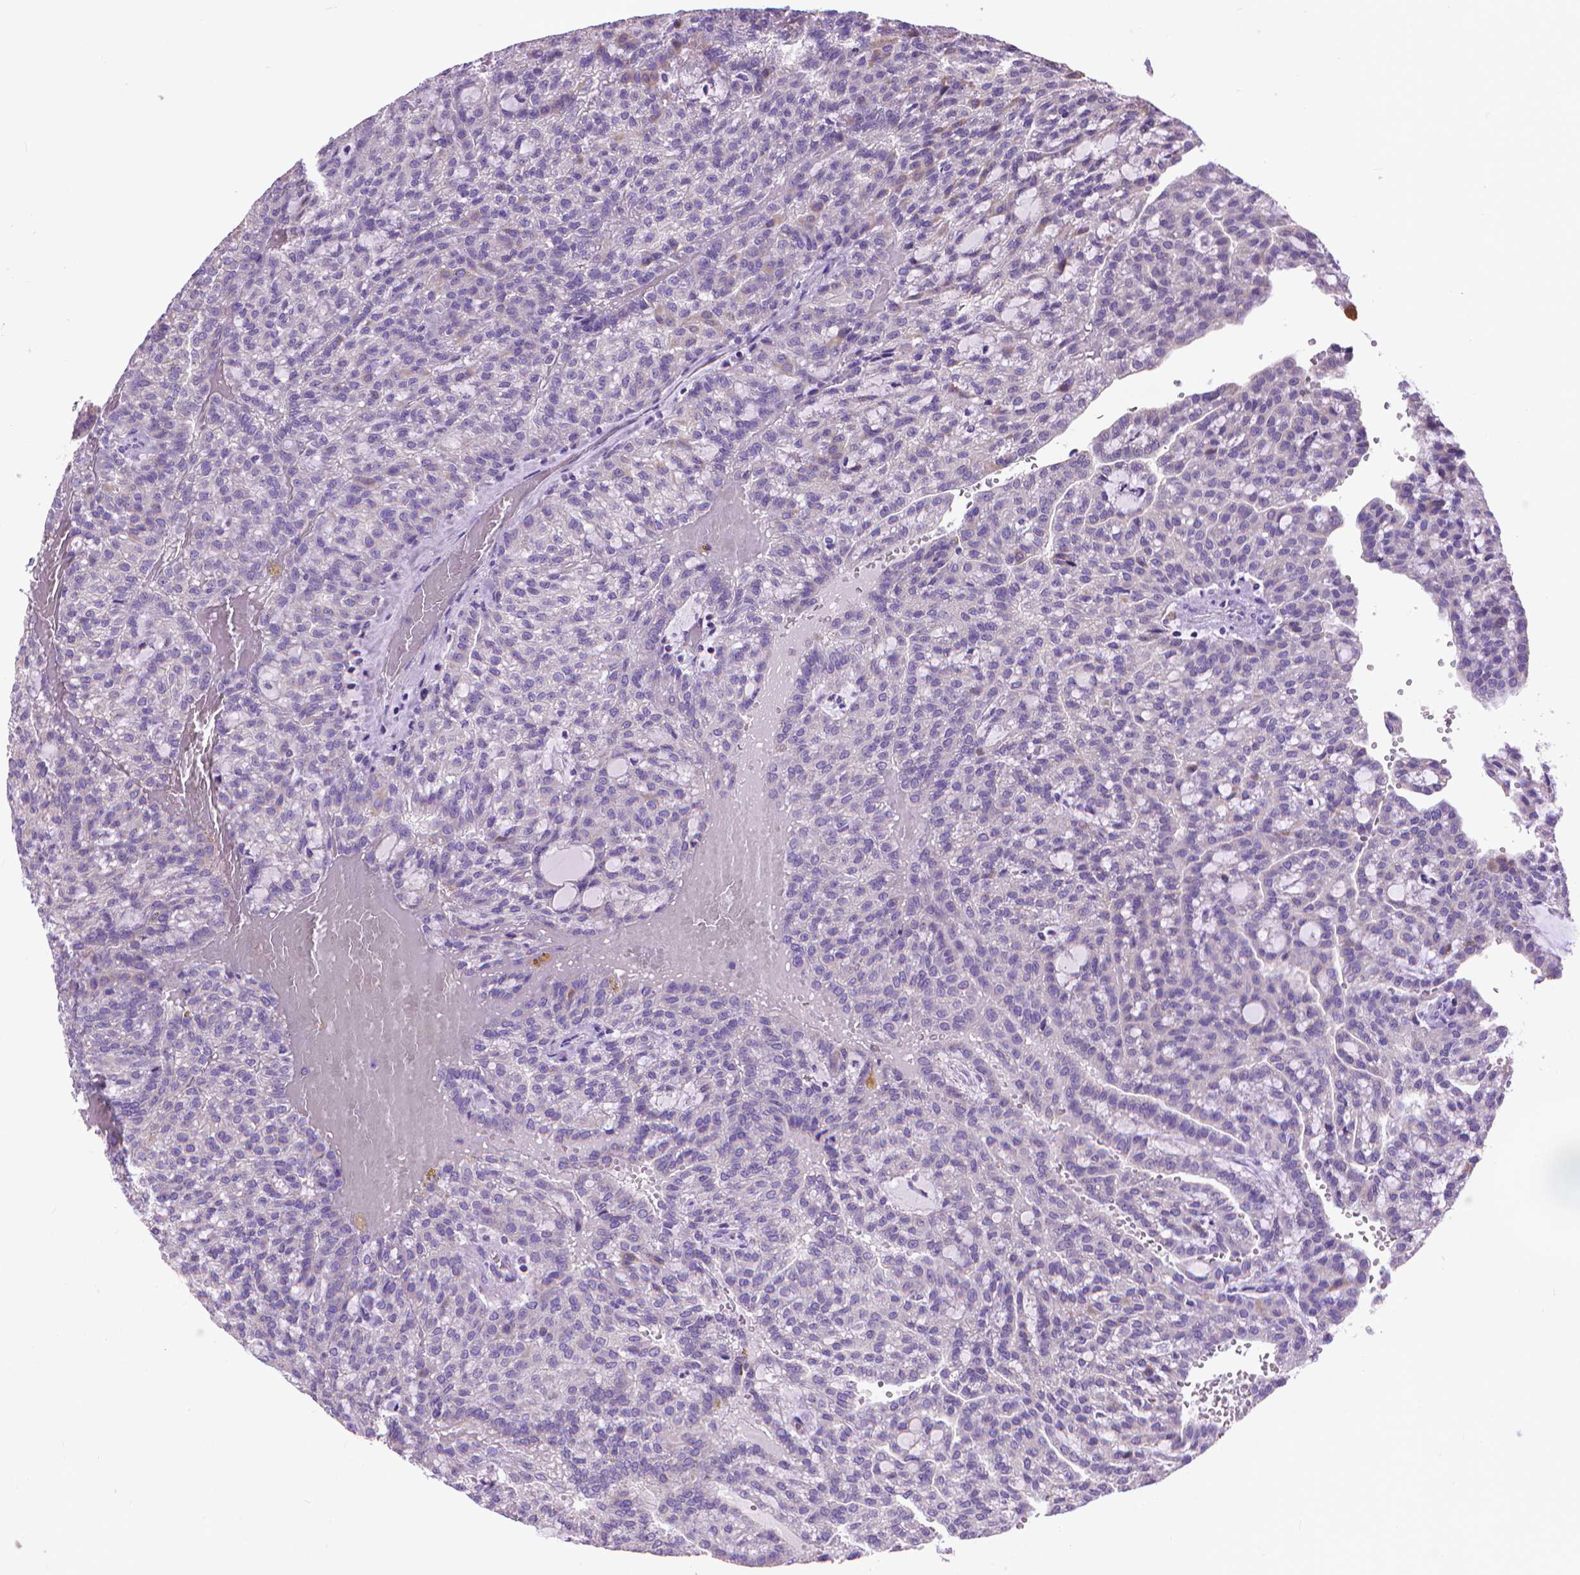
{"staining": {"intensity": "negative", "quantity": "none", "location": "none"}, "tissue": "renal cancer", "cell_type": "Tumor cells", "image_type": "cancer", "snomed": [{"axis": "morphology", "description": "Adenocarcinoma, NOS"}, {"axis": "topography", "description": "Kidney"}], "caption": "IHC image of human adenocarcinoma (renal) stained for a protein (brown), which shows no positivity in tumor cells. (Brightfield microscopy of DAB (3,3'-diaminobenzidine) immunohistochemistry (IHC) at high magnification).", "gene": "SYN1", "patient": {"sex": "male", "age": 63}}